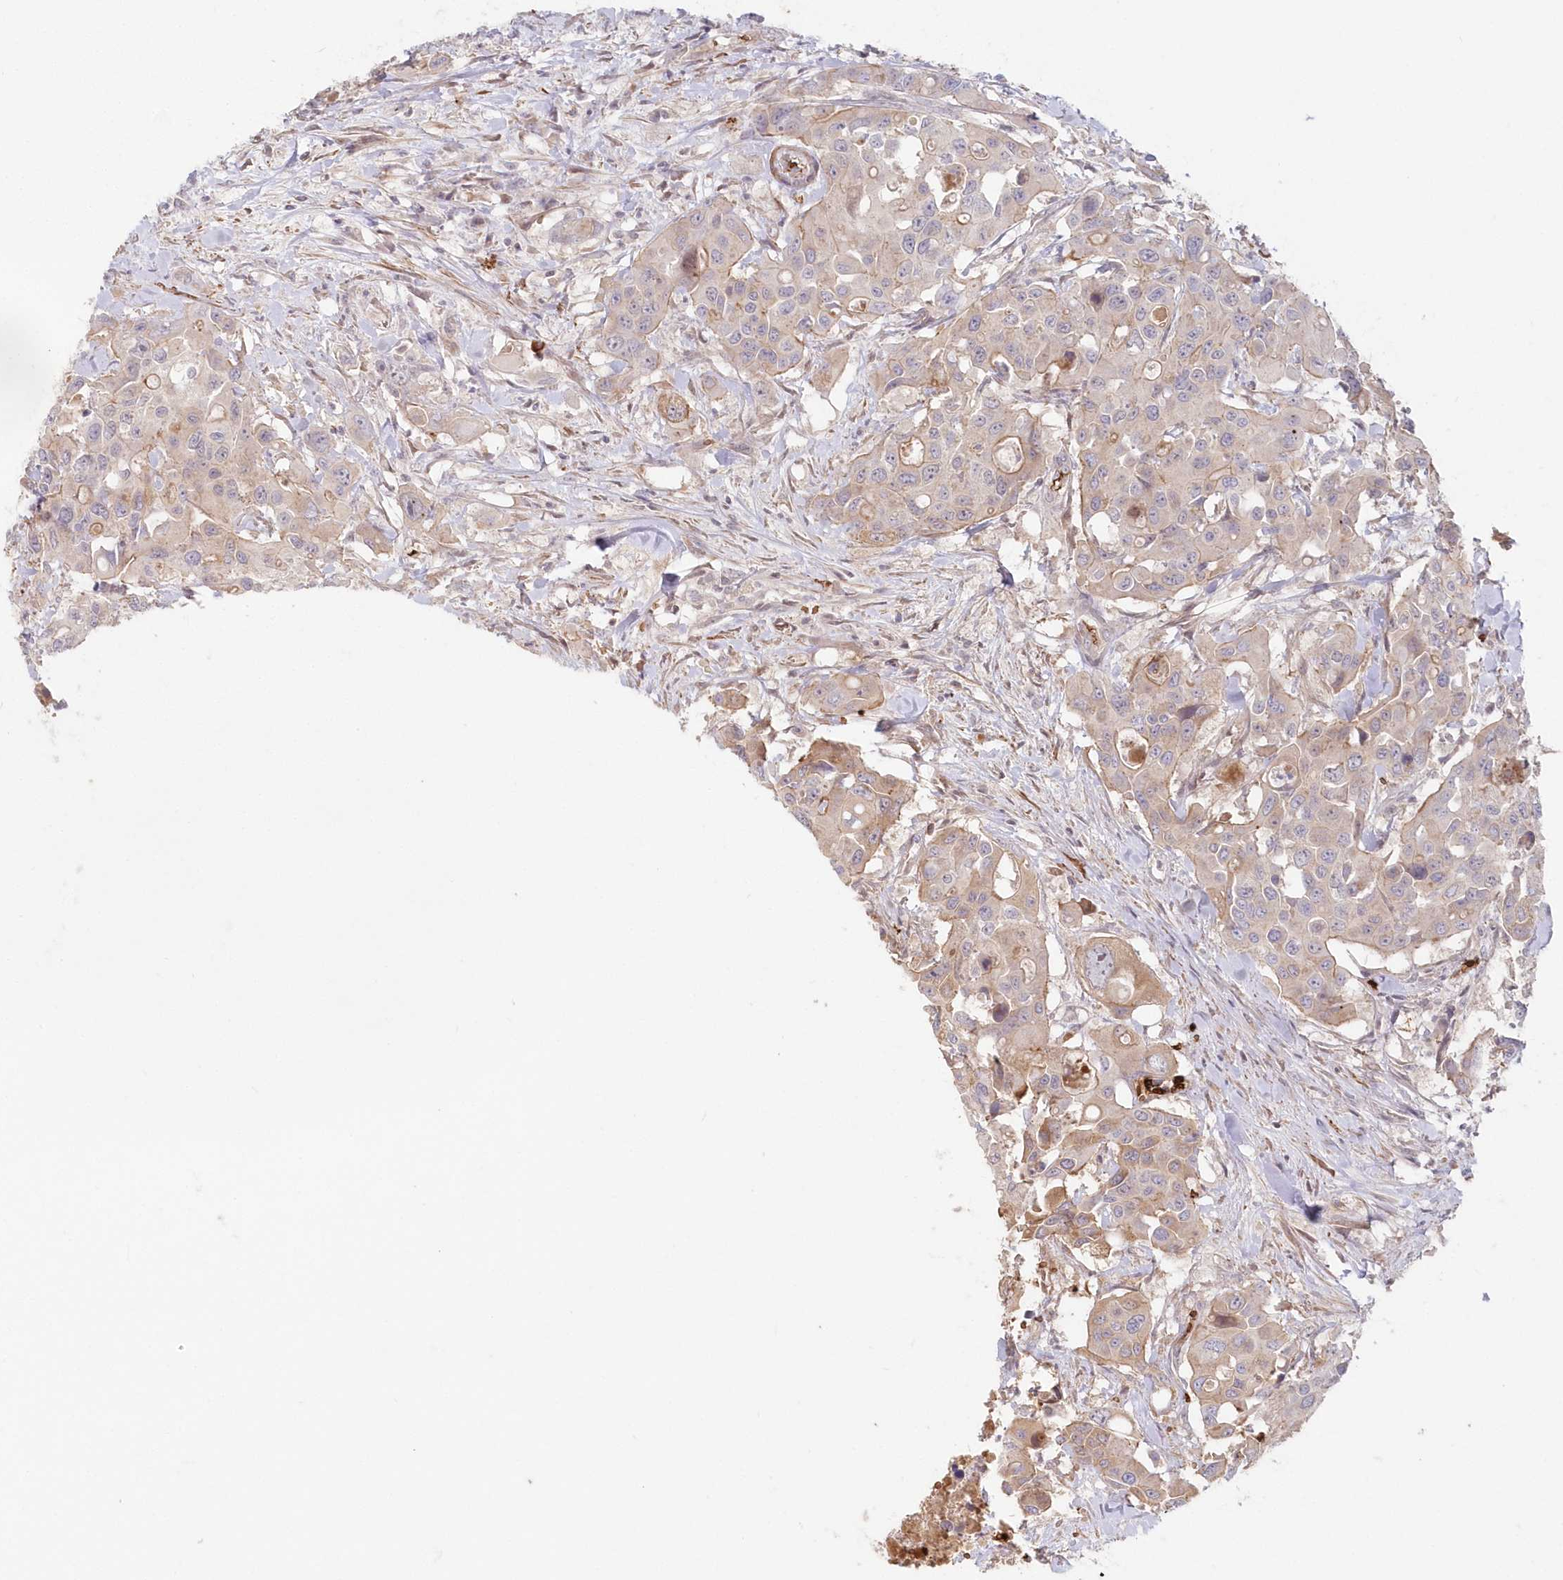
{"staining": {"intensity": "weak", "quantity": "25%-75%", "location": "cytoplasmic/membranous"}, "tissue": "colorectal cancer", "cell_type": "Tumor cells", "image_type": "cancer", "snomed": [{"axis": "morphology", "description": "Adenocarcinoma, NOS"}, {"axis": "topography", "description": "Colon"}], "caption": "Colorectal cancer (adenocarcinoma) stained with a protein marker demonstrates weak staining in tumor cells.", "gene": "SERINC1", "patient": {"sex": "male", "age": 77}}